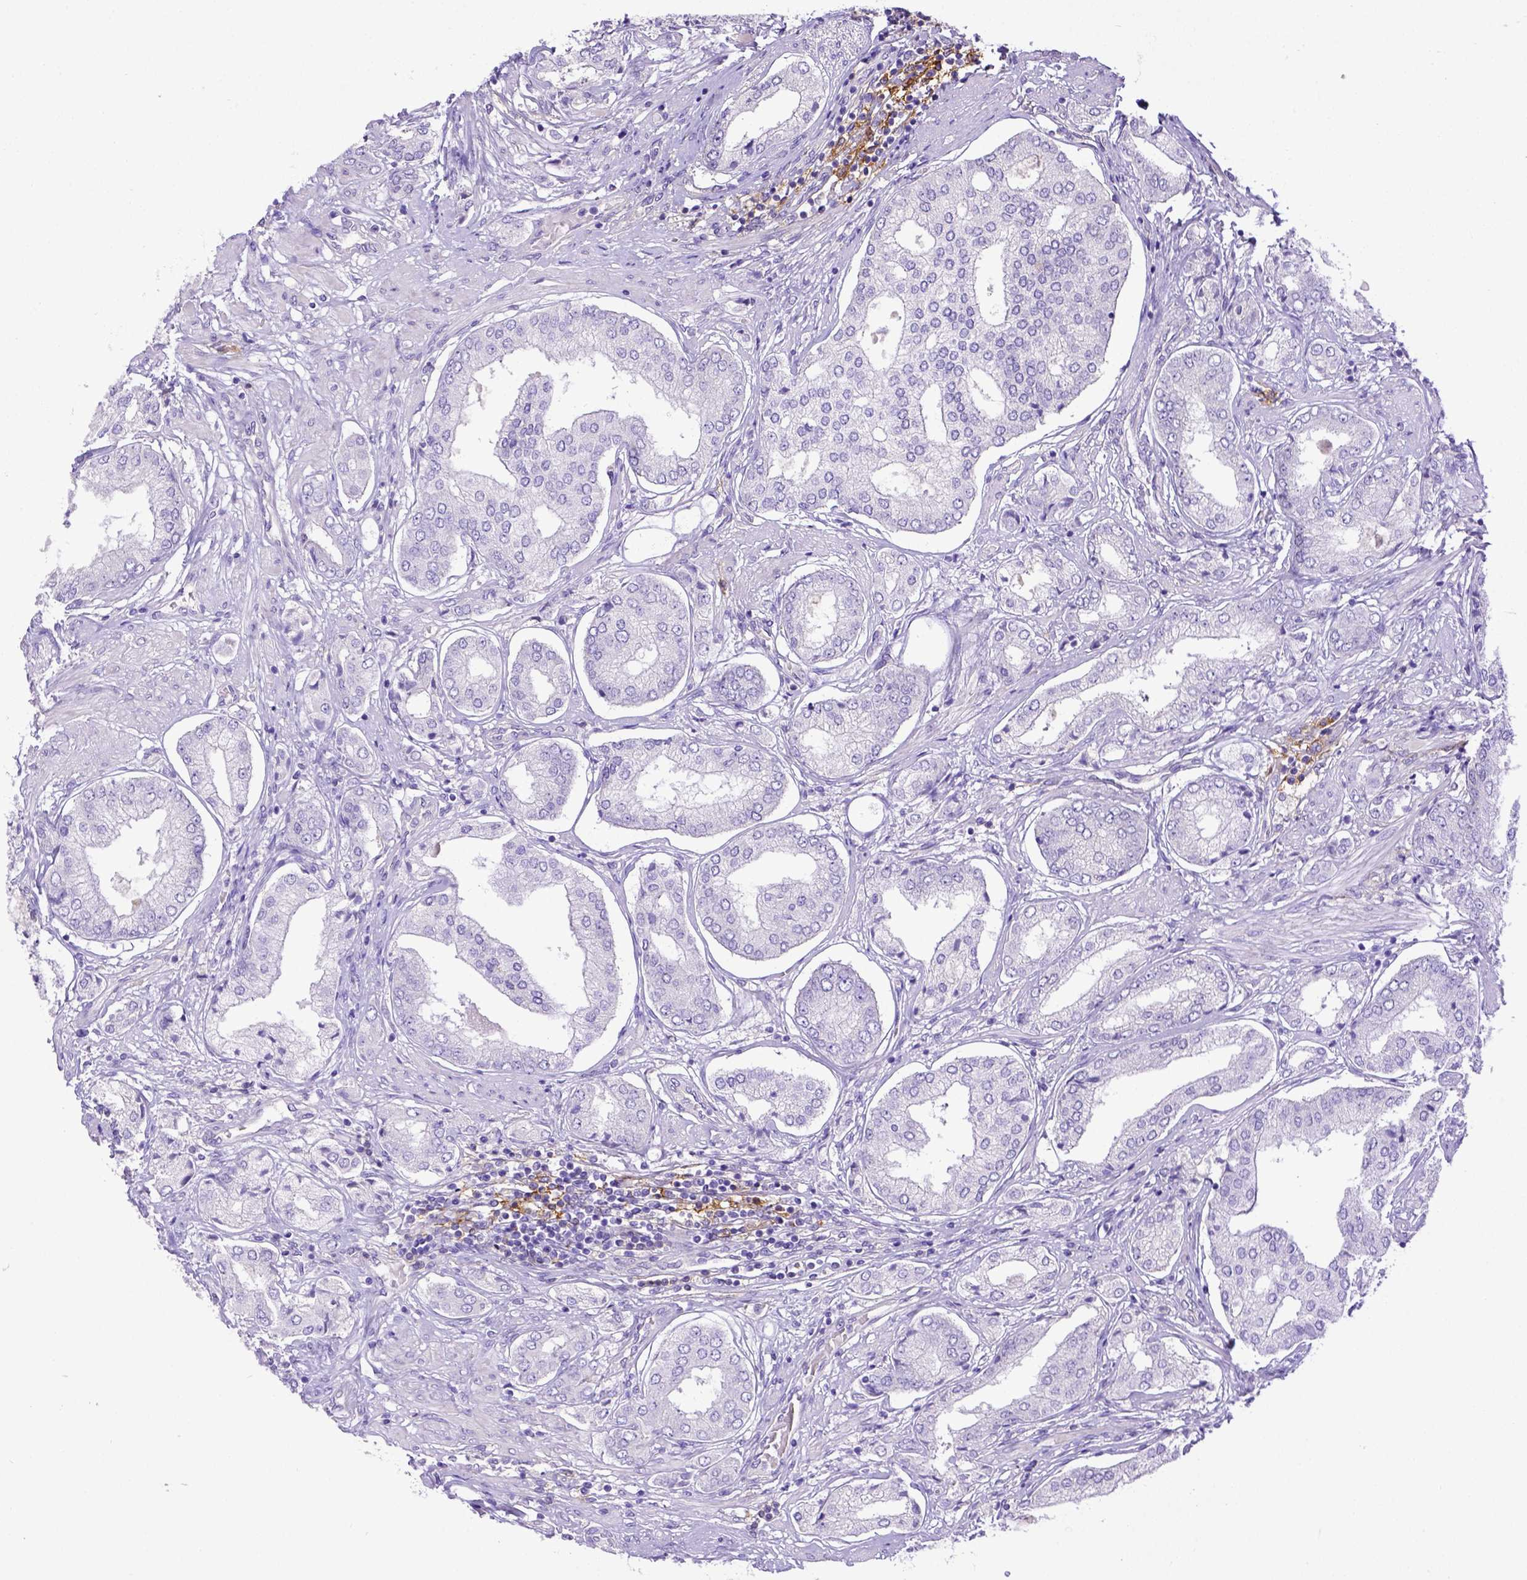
{"staining": {"intensity": "negative", "quantity": "none", "location": "none"}, "tissue": "prostate cancer", "cell_type": "Tumor cells", "image_type": "cancer", "snomed": [{"axis": "morphology", "description": "Adenocarcinoma, NOS"}, {"axis": "topography", "description": "Prostate"}], "caption": "Immunohistochemistry image of human adenocarcinoma (prostate) stained for a protein (brown), which shows no expression in tumor cells. (DAB (3,3'-diaminobenzidine) IHC with hematoxylin counter stain).", "gene": "CD40", "patient": {"sex": "male", "age": 63}}